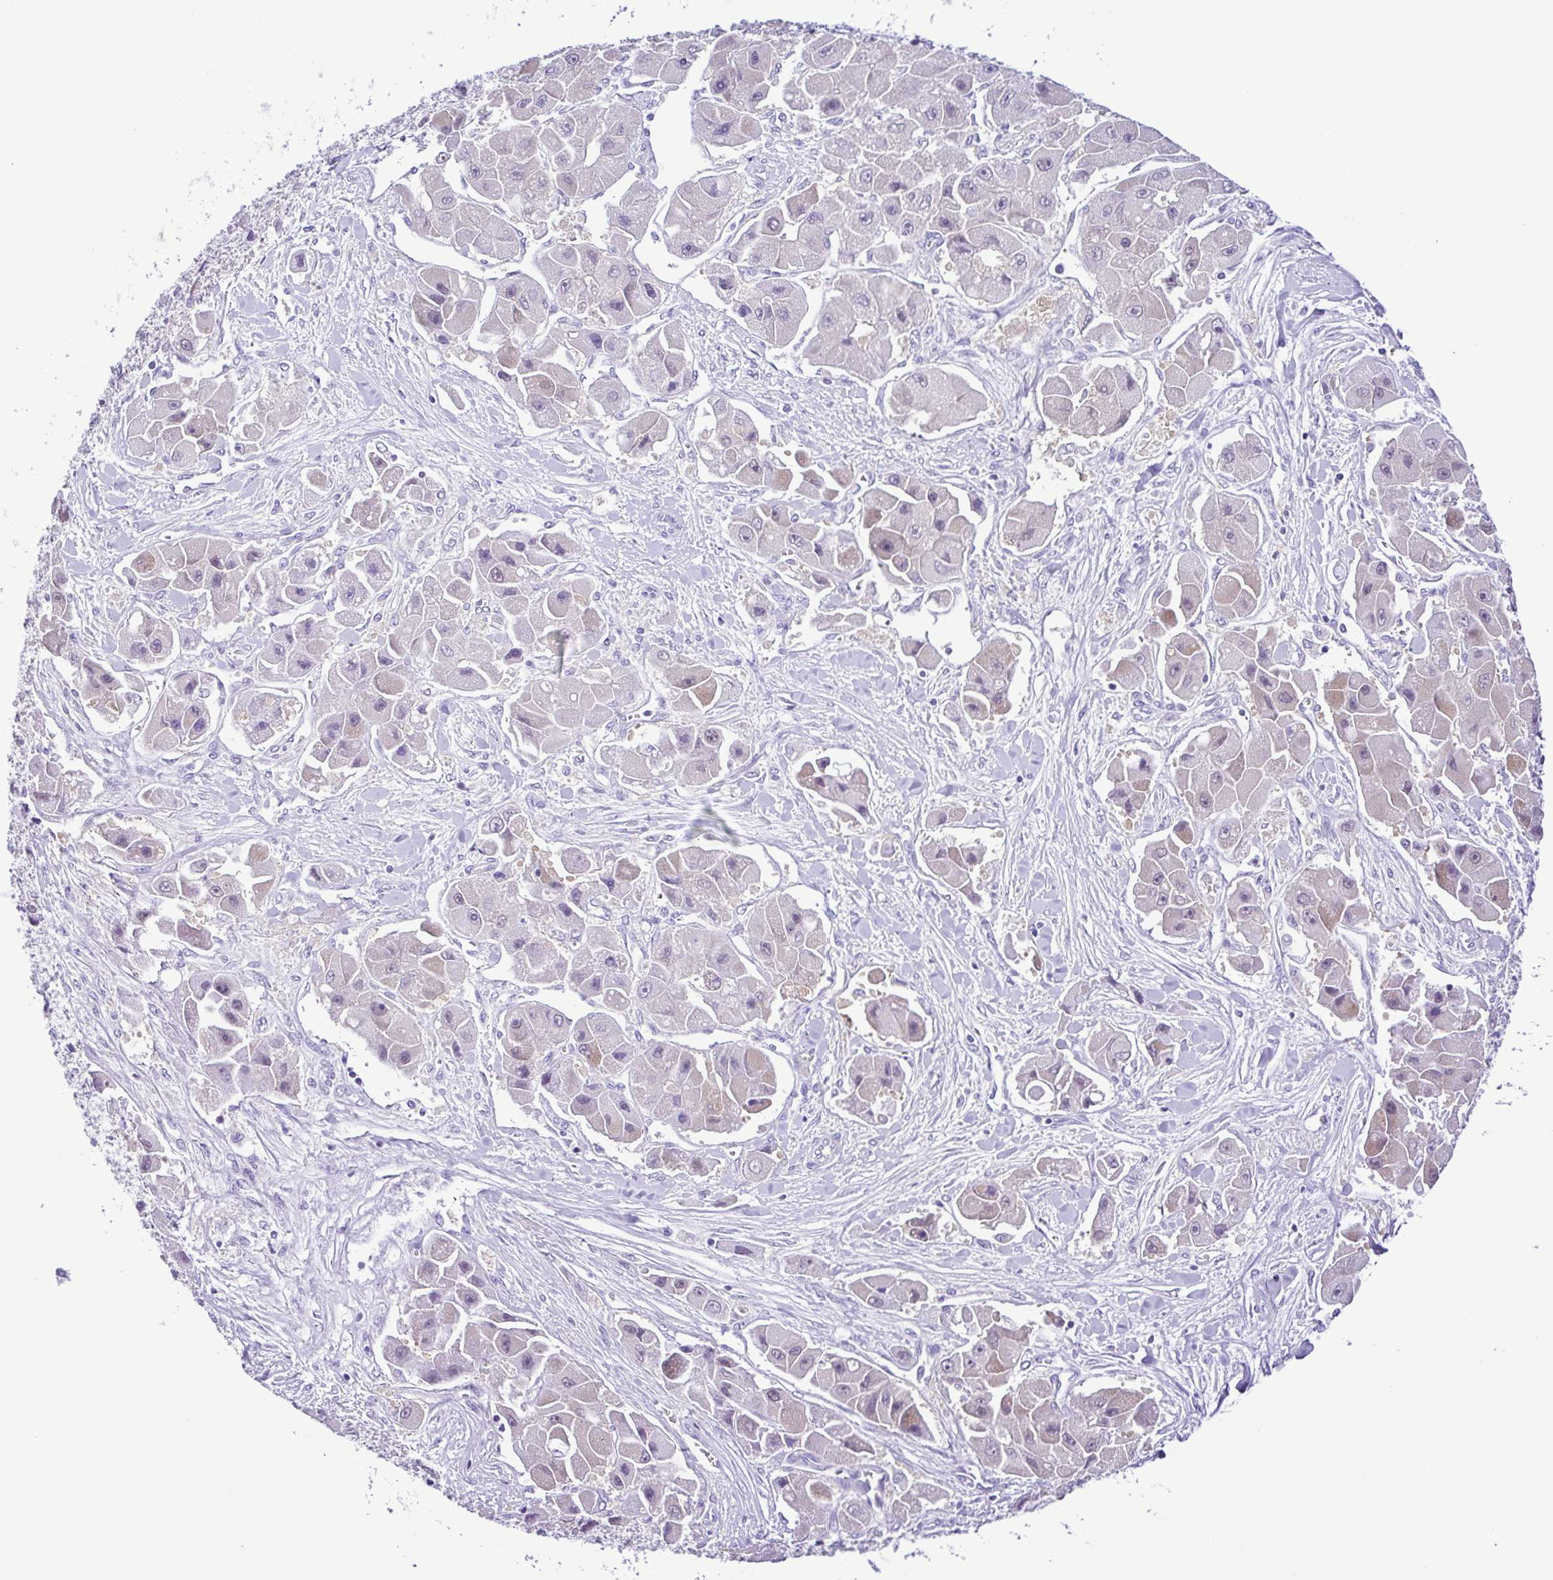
{"staining": {"intensity": "negative", "quantity": "none", "location": "none"}, "tissue": "liver cancer", "cell_type": "Tumor cells", "image_type": "cancer", "snomed": [{"axis": "morphology", "description": "Carcinoma, Hepatocellular, NOS"}, {"axis": "topography", "description": "Liver"}], "caption": "Tumor cells show no significant protein positivity in liver cancer (hepatocellular carcinoma). (Stains: DAB (3,3'-diaminobenzidine) immunohistochemistry (IHC) with hematoxylin counter stain, Microscopy: brightfield microscopy at high magnification).", "gene": "SYT1", "patient": {"sex": "male", "age": 24}}